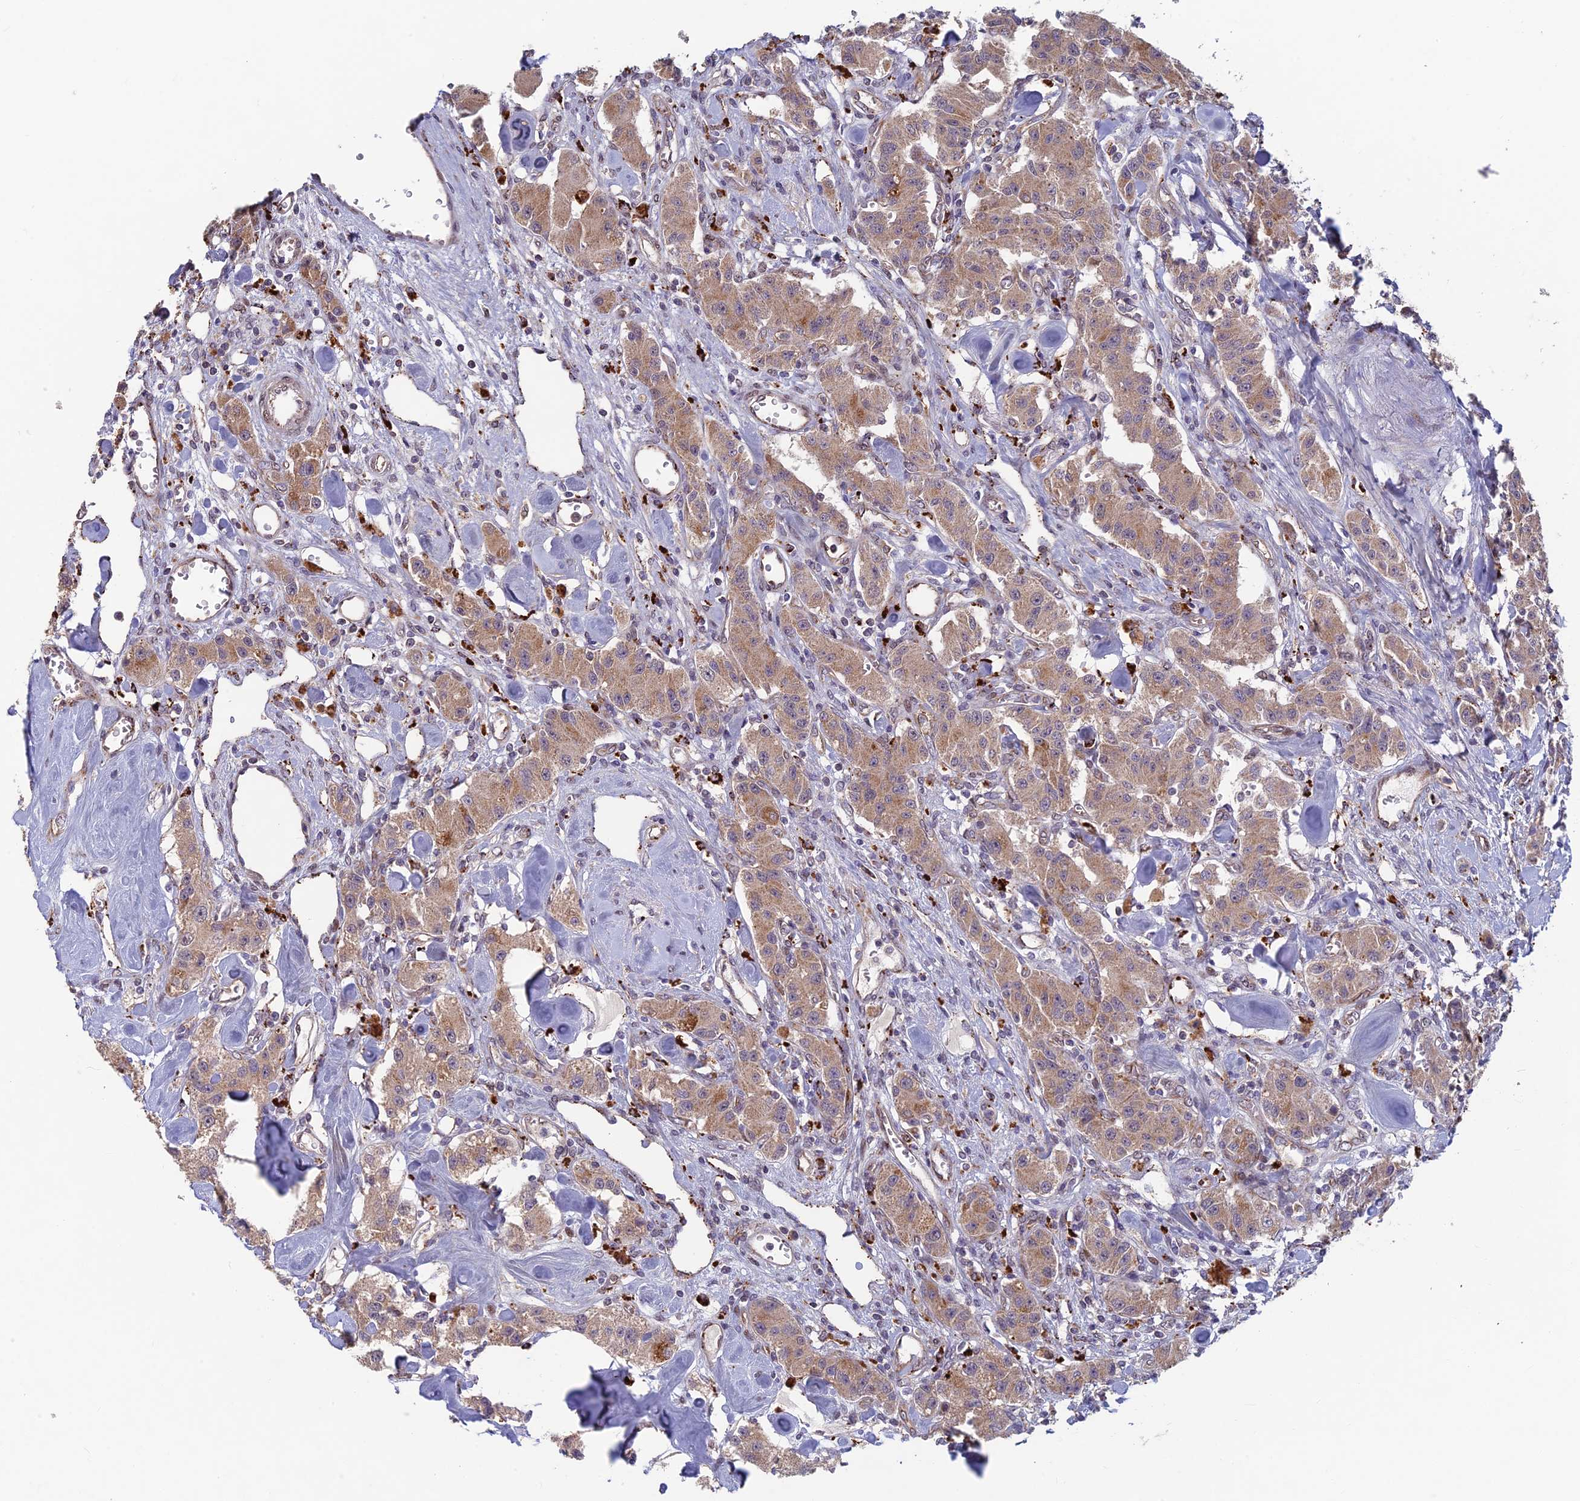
{"staining": {"intensity": "moderate", "quantity": ">75%", "location": "cytoplasmic/membranous"}, "tissue": "carcinoid", "cell_type": "Tumor cells", "image_type": "cancer", "snomed": [{"axis": "morphology", "description": "Carcinoid, malignant, NOS"}, {"axis": "topography", "description": "Pancreas"}], "caption": "Brown immunohistochemical staining in carcinoid (malignant) displays moderate cytoplasmic/membranous expression in approximately >75% of tumor cells. The staining was performed using DAB to visualize the protein expression in brown, while the nuclei were stained in blue with hematoxylin (Magnification: 20x).", "gene": "FOXS1", "patient": {"sex": "male", "age": 41}}